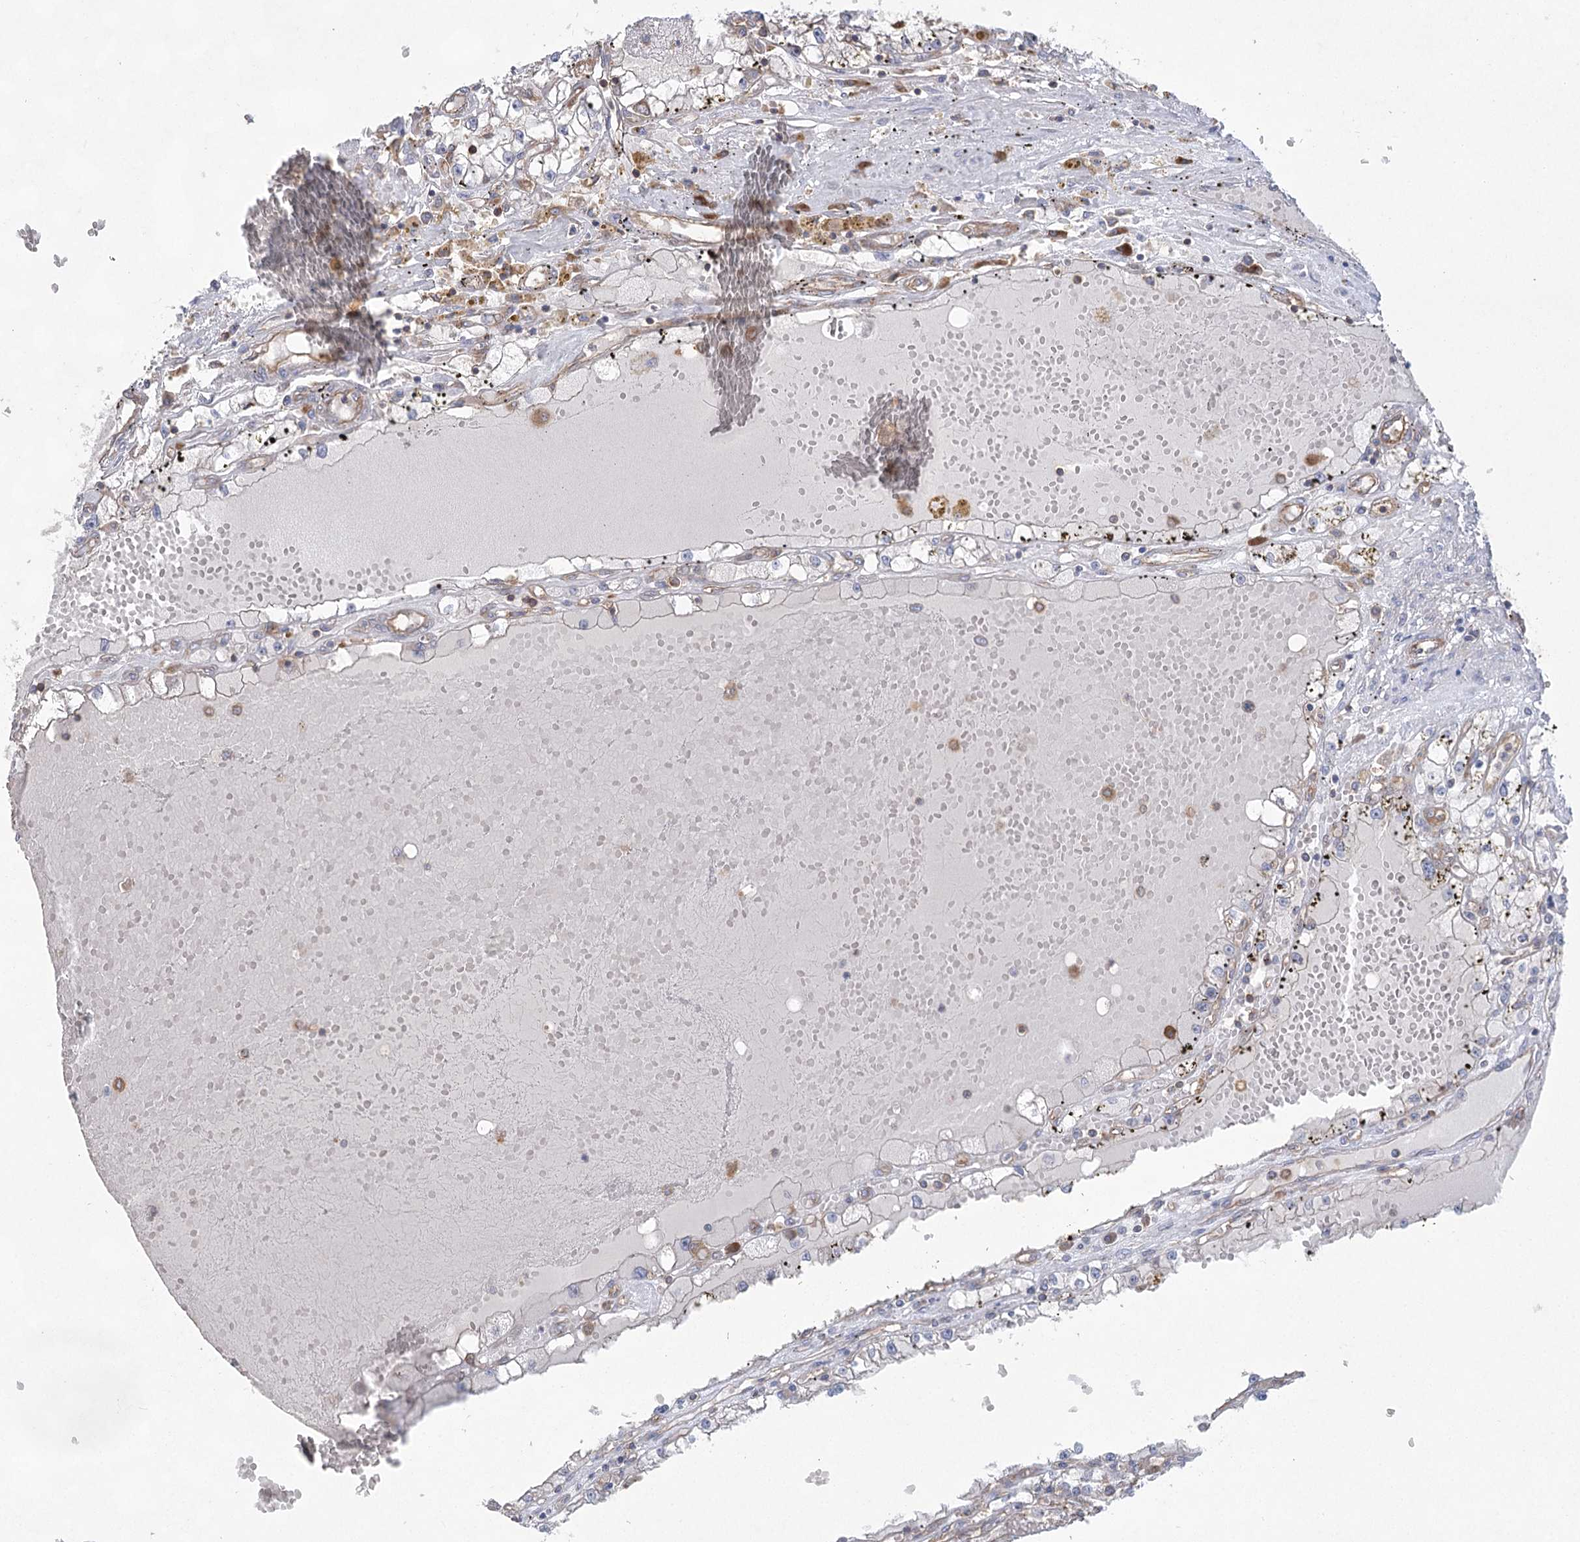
{"staining": {"intensity": "negative", "quantity": "none", "location": "none"}, "tissue": "renal cancer", "cell_type": "Tumor cells", "image_type": "cancer", "snomed": [{"axis": "morphology", "description": "Adenocarcinoma, NOS"}, {"axis": "topography", "description": "Kidney"}], "caption": "Tumor cells are negative for protein expression in human renal adenocarcinoma. The staining was performed using DAB (3,3'-diaminobenzidine) to visualize the protein expression in brown, while the nuclei were stained in blue with hematoxylin (Magnification: 20x).", "gene": "EIF3A", "patient": {"sex": "male", "age": 56}}